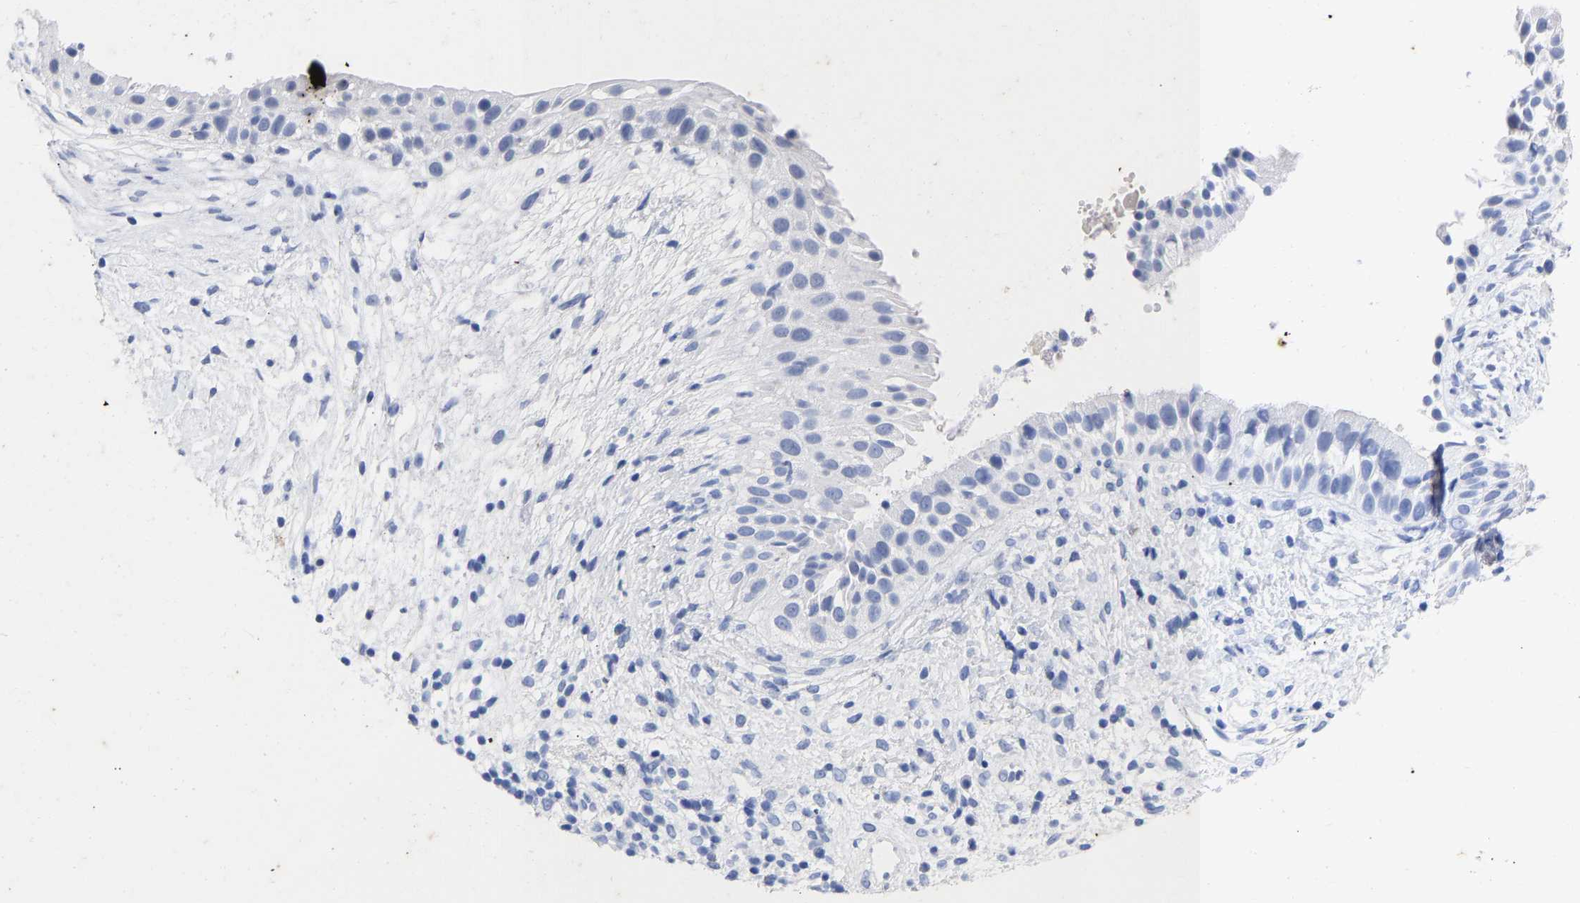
{"staining": {"intensity": "negative", "quantity": "none", "location": "none"}, "tissue": "nasopharynx", "cell_type": "Respiratory epithelial cells", "image_type": "normal", "snomed": [{"axis": "morphology", "description": "Normal tissue, NOS"}, {"axis": "topography", "description": "Nasopharynx"}], "caption": "Respiratory epithelial cells are negative for brown protein staining in normal nasopharynx. (DAB (3,3'-diaminobenzidine) IHC with hematoxylin counter stain).", "gene": "KRT1", "patient": {"sex": "male", "age": 22}}